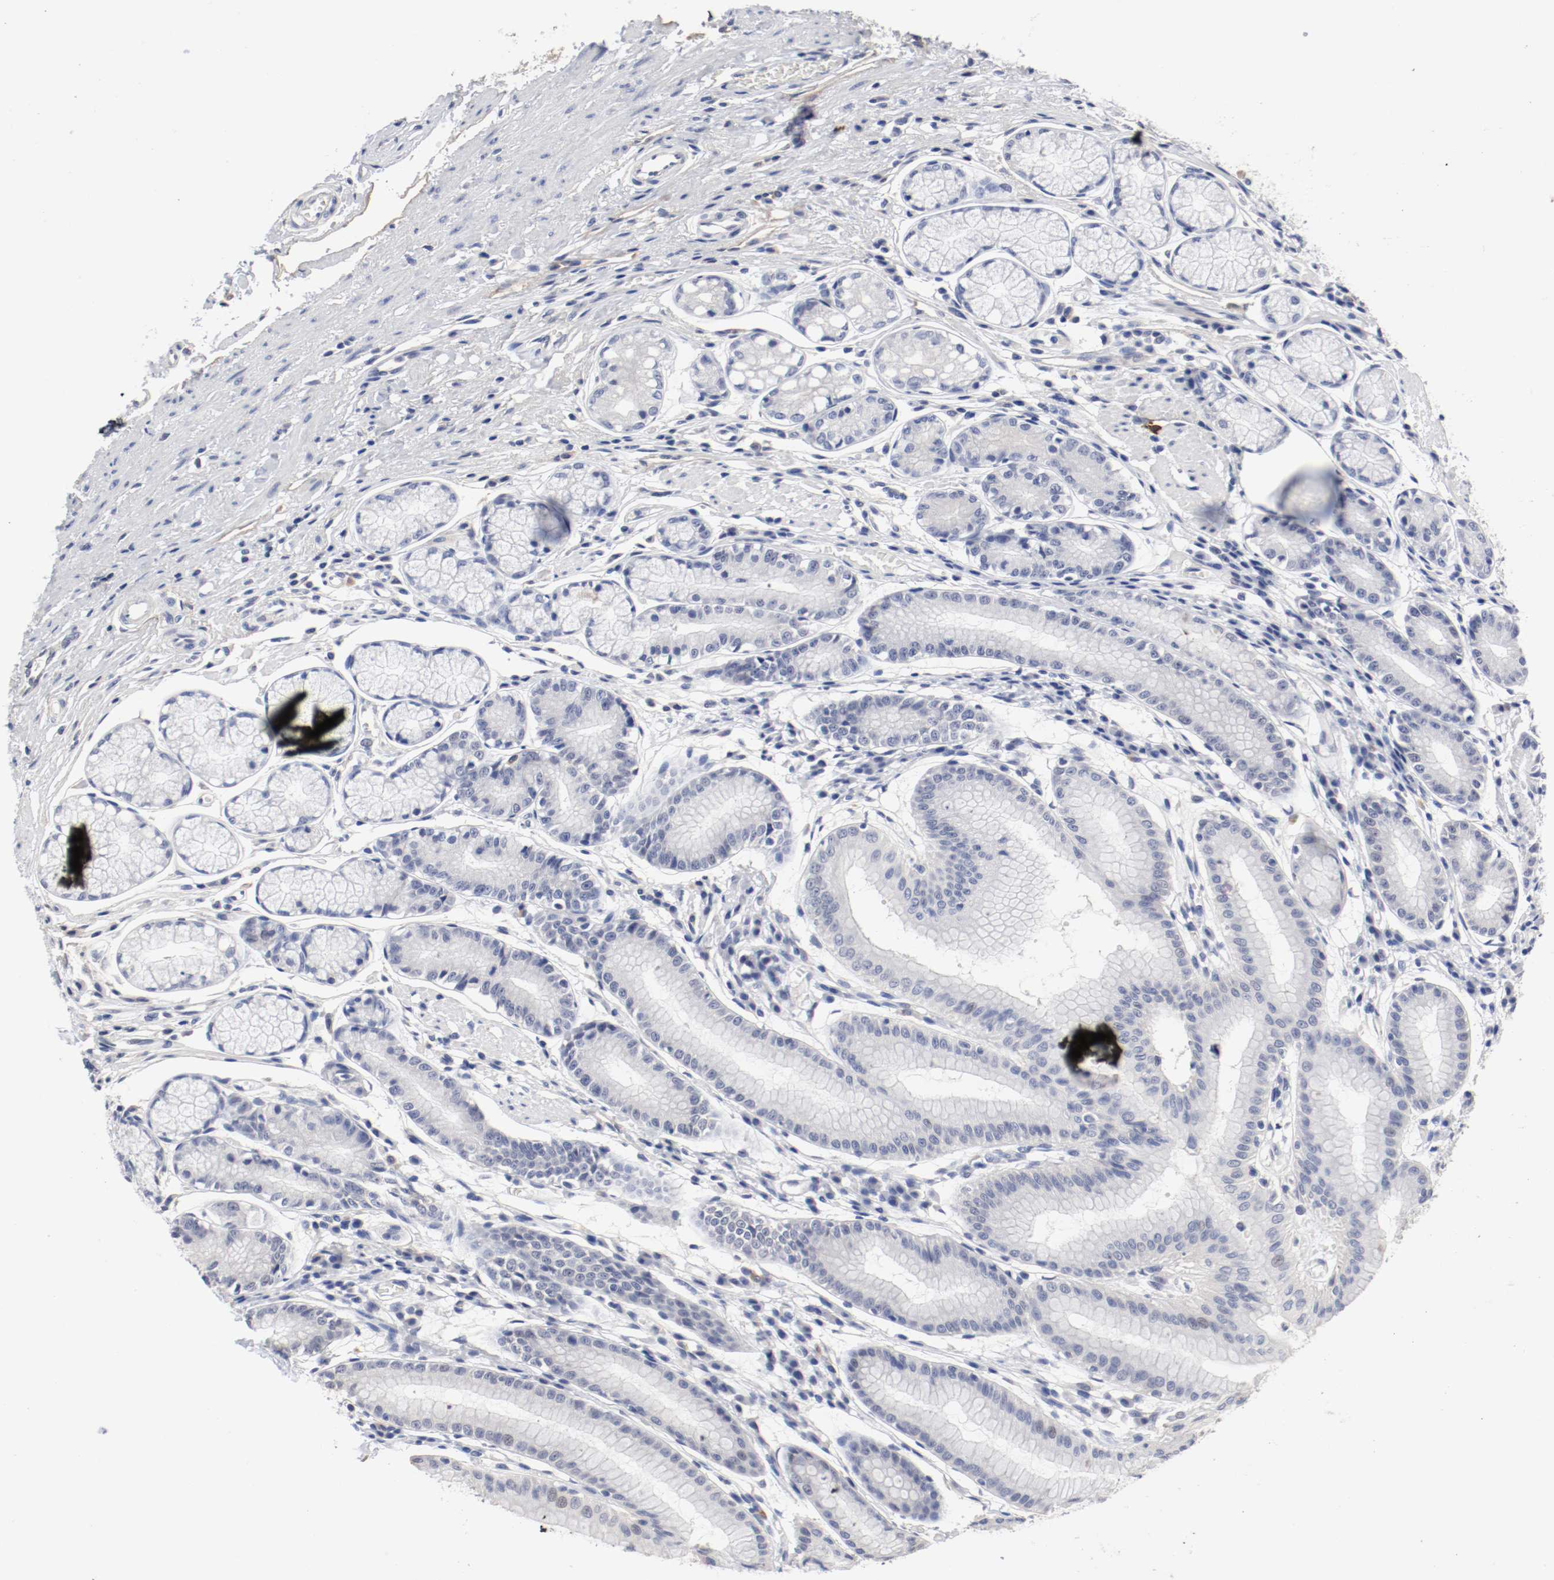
{"staining": {"intensity": "moderate", "quantity": "<25%", "location": "nuclear"}, "tissue": "stomach", "cell_type": "Glandular cells", "image_type": "normal", "snomed": [{"axis": "morphology", "description": "Normal tissue, NOS"}, {"axis": "morphology", "description": "Inflammation, NOS"}, {"axis": "topography", "description": "Stomach, lower"}], "caption": "DAB (3,3'-diaminobenzidine) immunohistochemical staining of benign stomach reveals moderate nuclear protein expression in approximately <25% of glandular cells. Immunohistochemistry (ihc) stains the protein of interest in brown and the nuclei are stained blue.", "gene": "ANKLE2", "patient": {"sex": "male", "age": 59}}